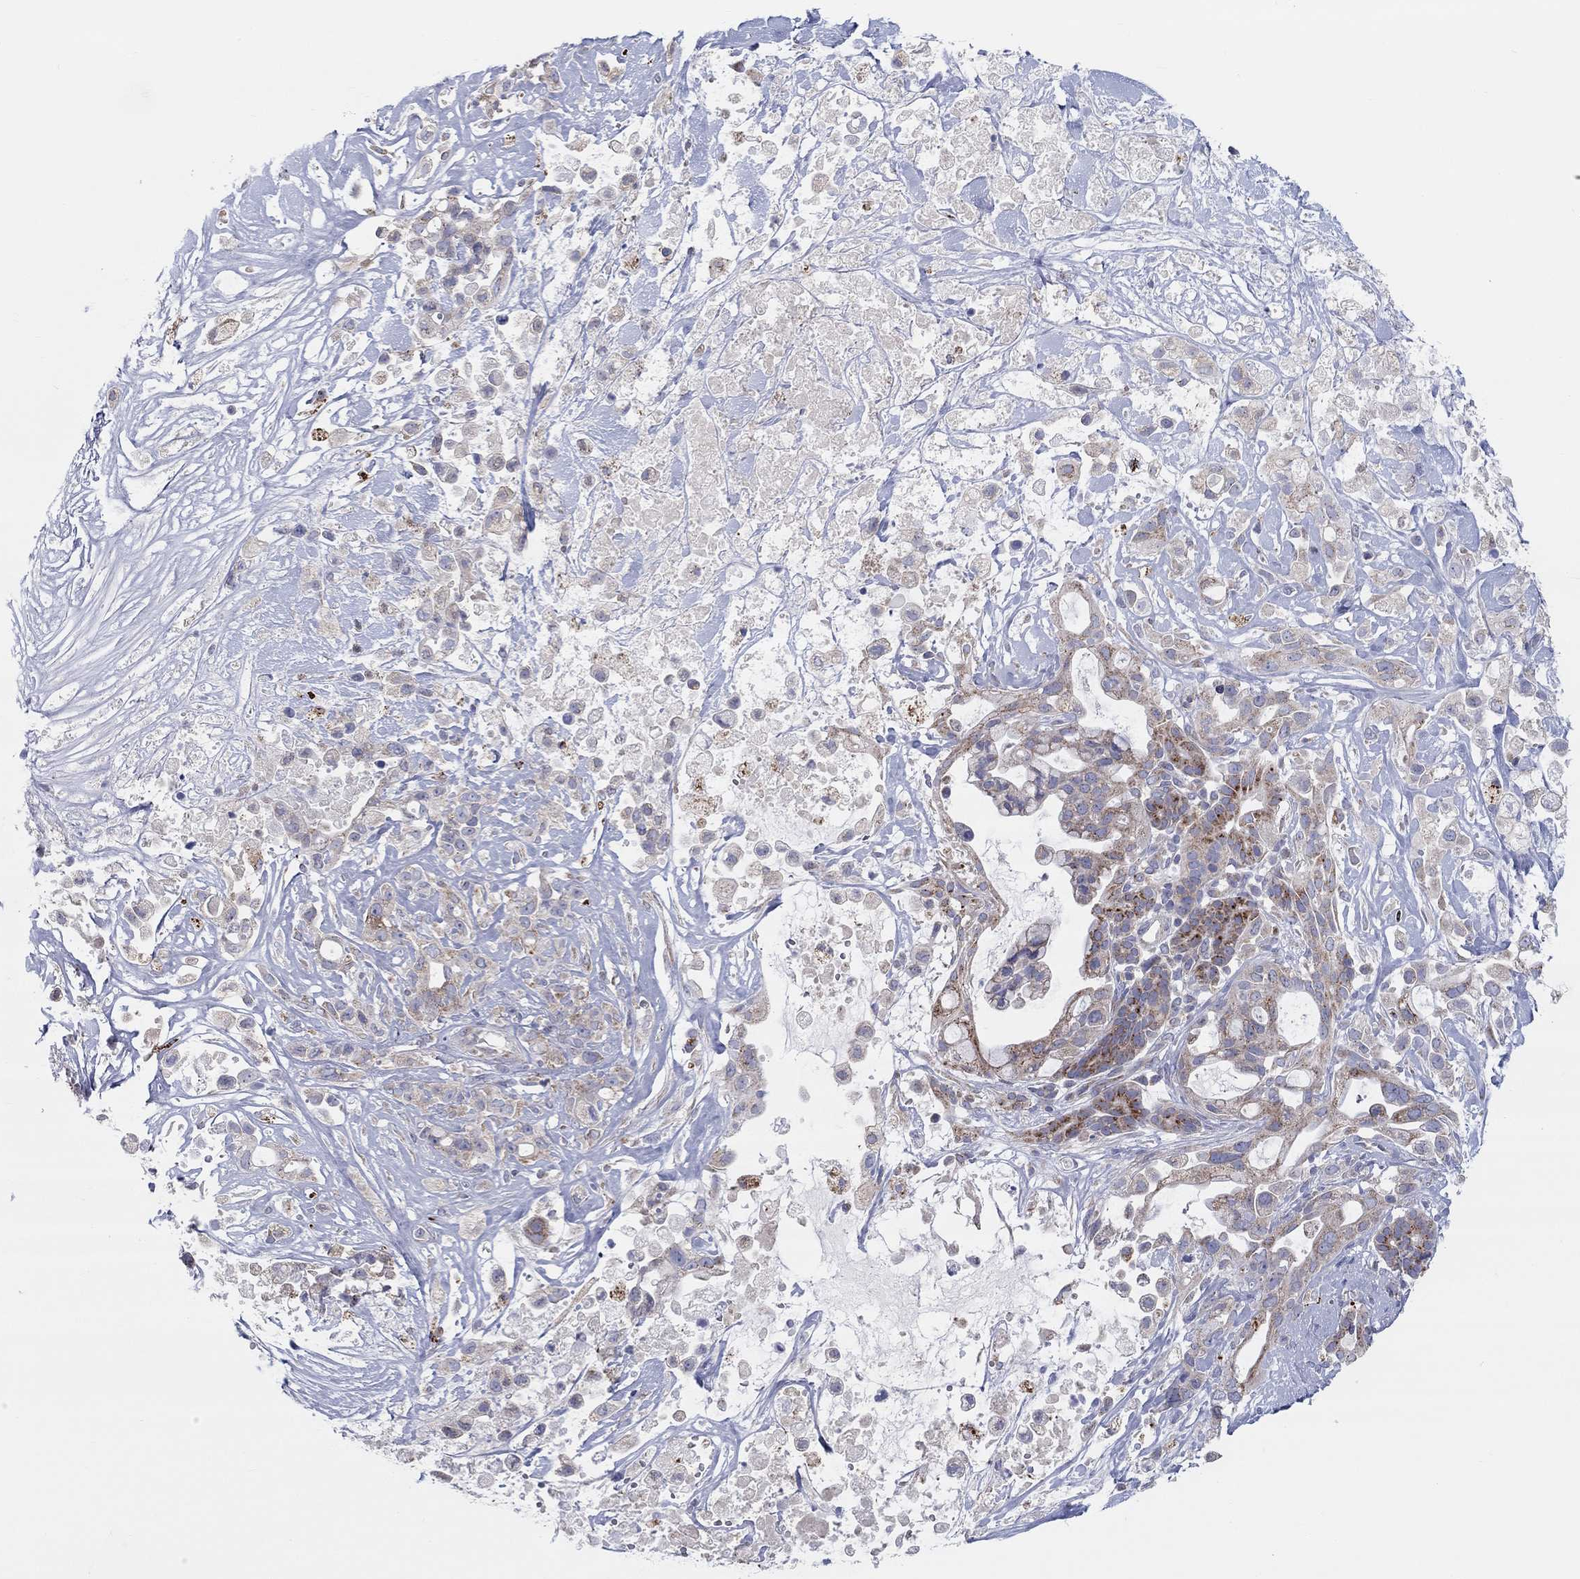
{"staining": {"intensity": "strong", "quantity": ">75%", "location": "cytoplasmic/membranous"}, "tissue": "pancreatic cancer", "cell_type": "Tumor cells", "image_type": "cancer", "snomed": [{"axis": "morphology", "description": "Adenocarcinoma, NOS"}, {"axis": "topography", "description": "Pancreas"}], "caption": "High-power microscopy captured an immunohistochemistry histopathology image of pancreatic cancer, revealing strong cytoplasmic/membranous expression in about >75% of tumor cells.", "gene": "BCO2", "patient": {"sex": "male", "age": 44}}